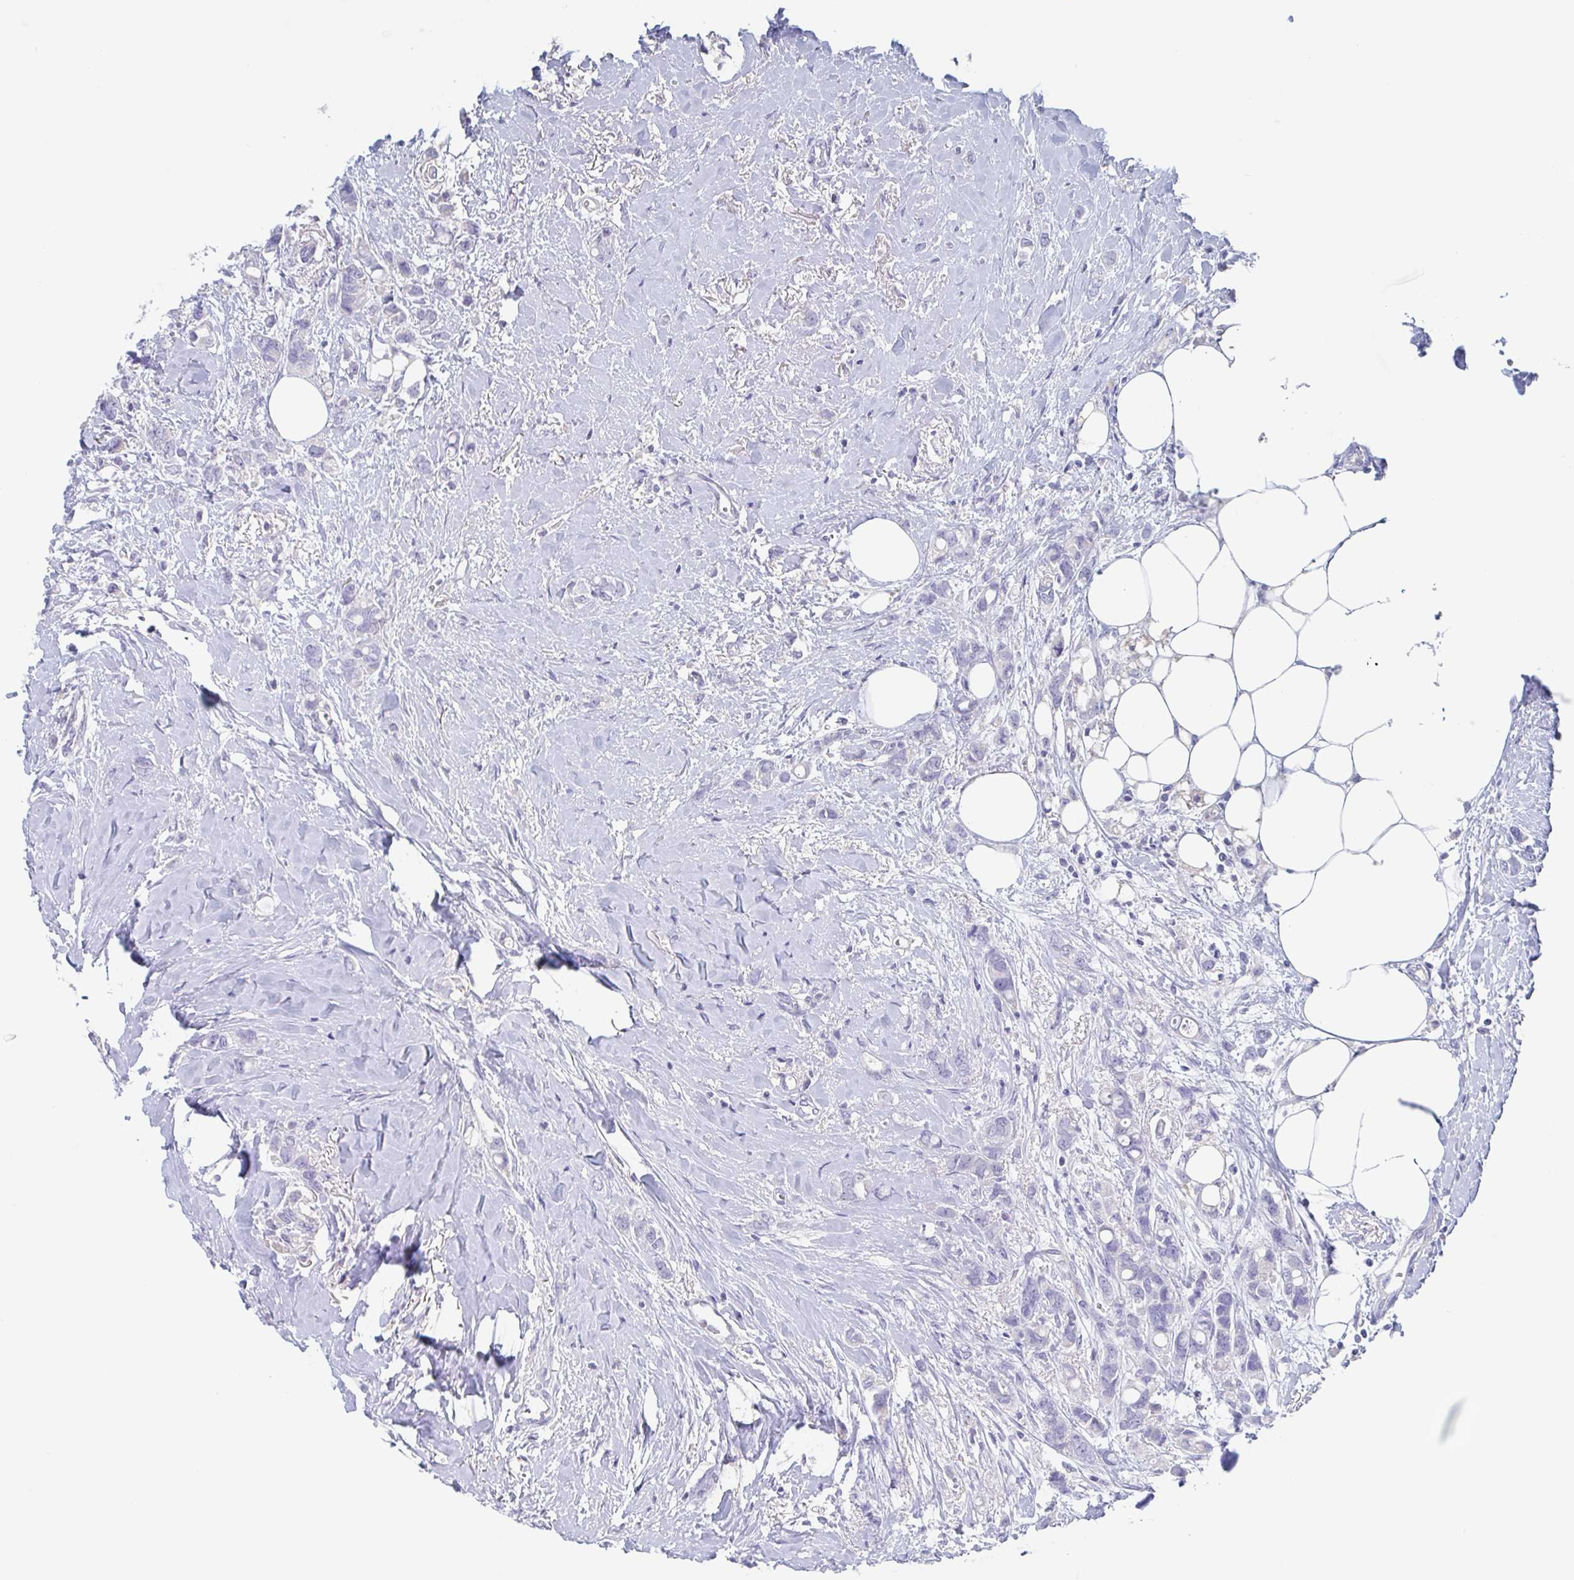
{"staining": {"intensity": "negative", "quantity": "none", "location": "none"}, "tissue": "breast cancer", "cell_type": "Tumor cells", "image_type": "cancer", "snomed": [{"axis": "morphology", "description": "Lobular carcinoma"}, {"axis": "topography", "description": "Breast"}], "caption": "This is an IHC photomicrograph of human lobular carcinoma (breast). There is no positivity in tumor cells.", "gene": "NOXRED1", "patient": {"sex": "female", "age": 91}}